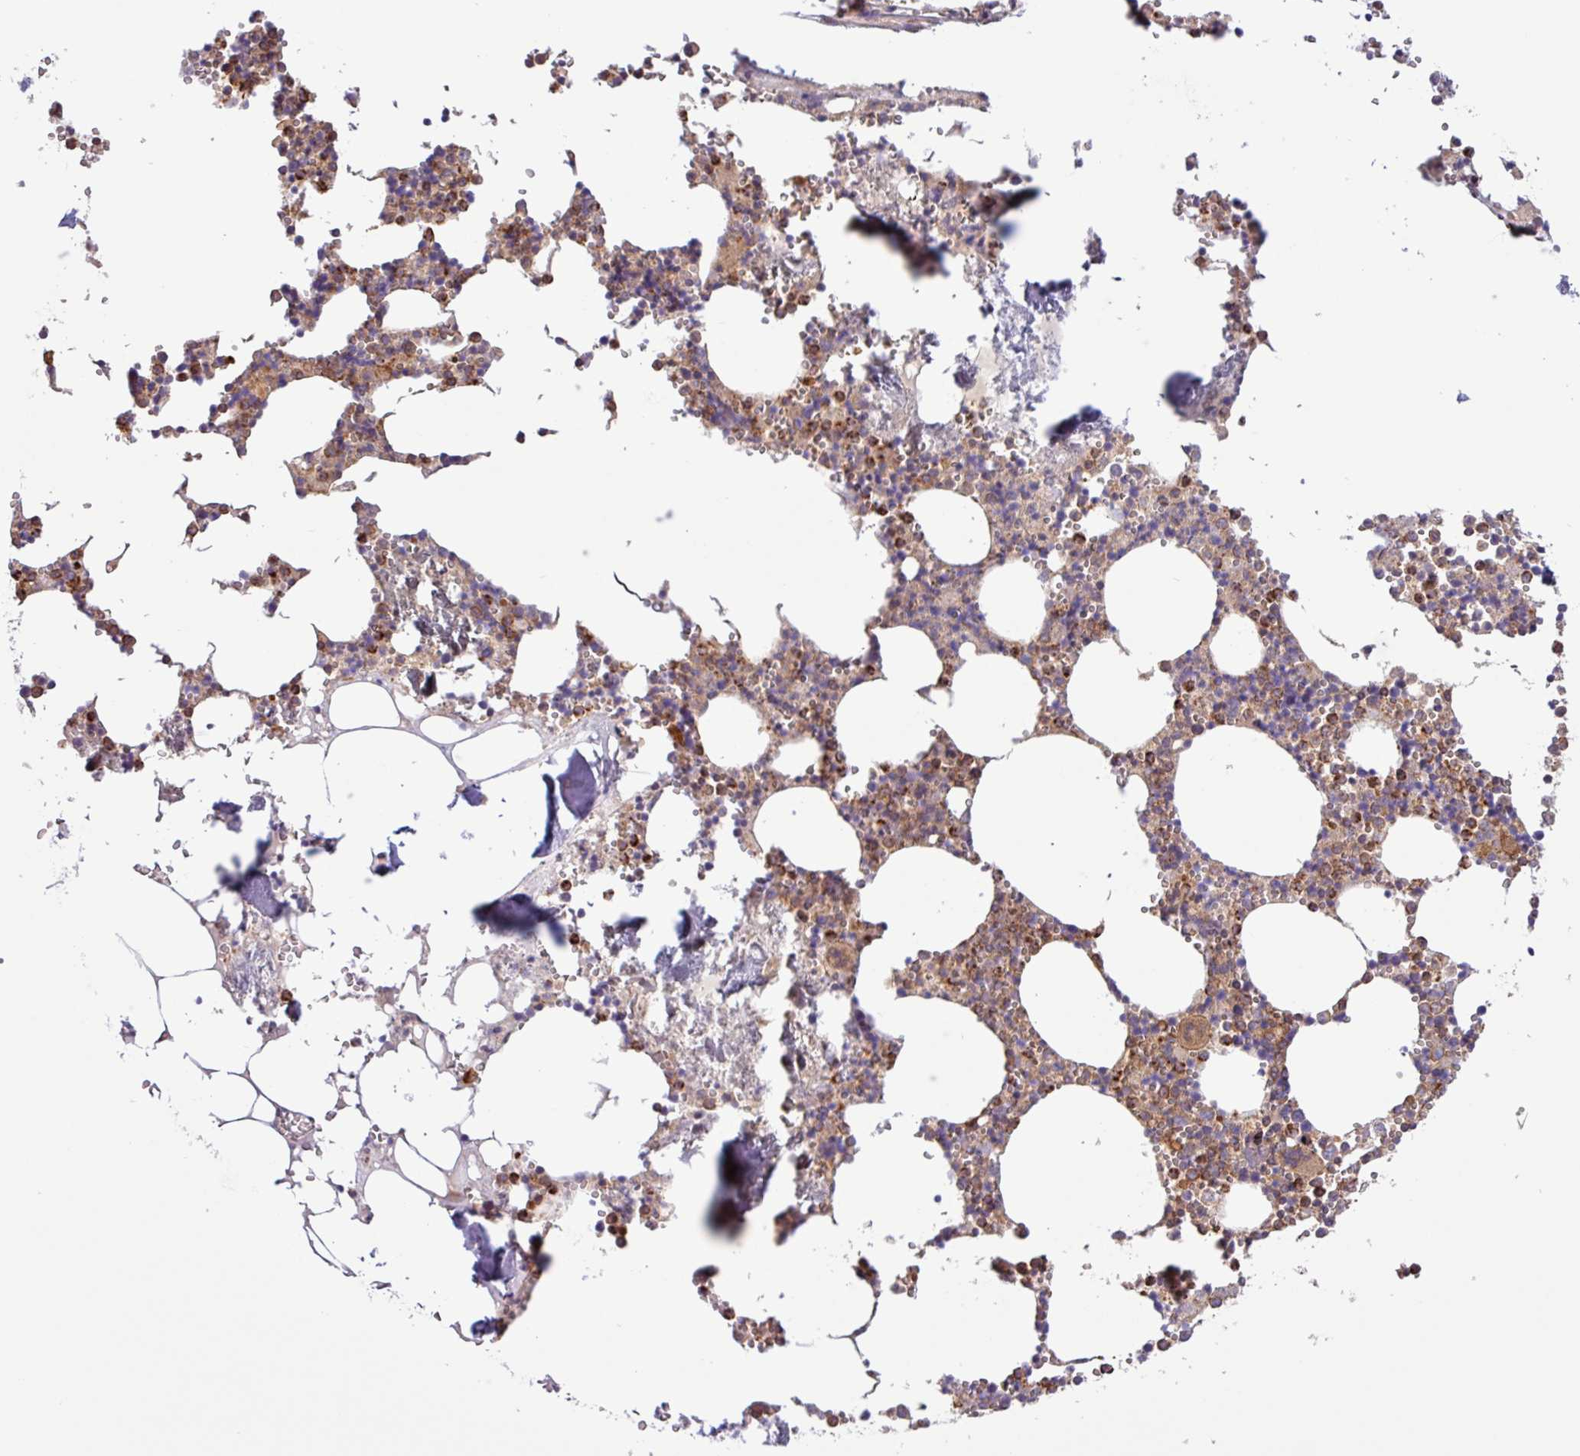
{"staining": {"intensity": "strong", "quantity": "25%-75%", "location": "cytoplasmic/membranous"}, "tissue": "bone marrow", "cell_type": "Hematopoietic cells", "image_type": "normal", "snomed": [{"axis": "morphology", "description": "Normal tissue, NOS"}, {"axis": "topography", "description": "Bone marrow"}], "caption": "Protein analysis of unremarkable bone marrow shows strong cytoplasmic/membranous positivity in approximately 25%-75% of hematopoietic cells. The staining was performed using DAB, with brown indicating positive protein expression. Nuclei are stained blue with hematoxylin.", "gene": "ACTR3B", "patient": {"sex": "male", "age": 54}}